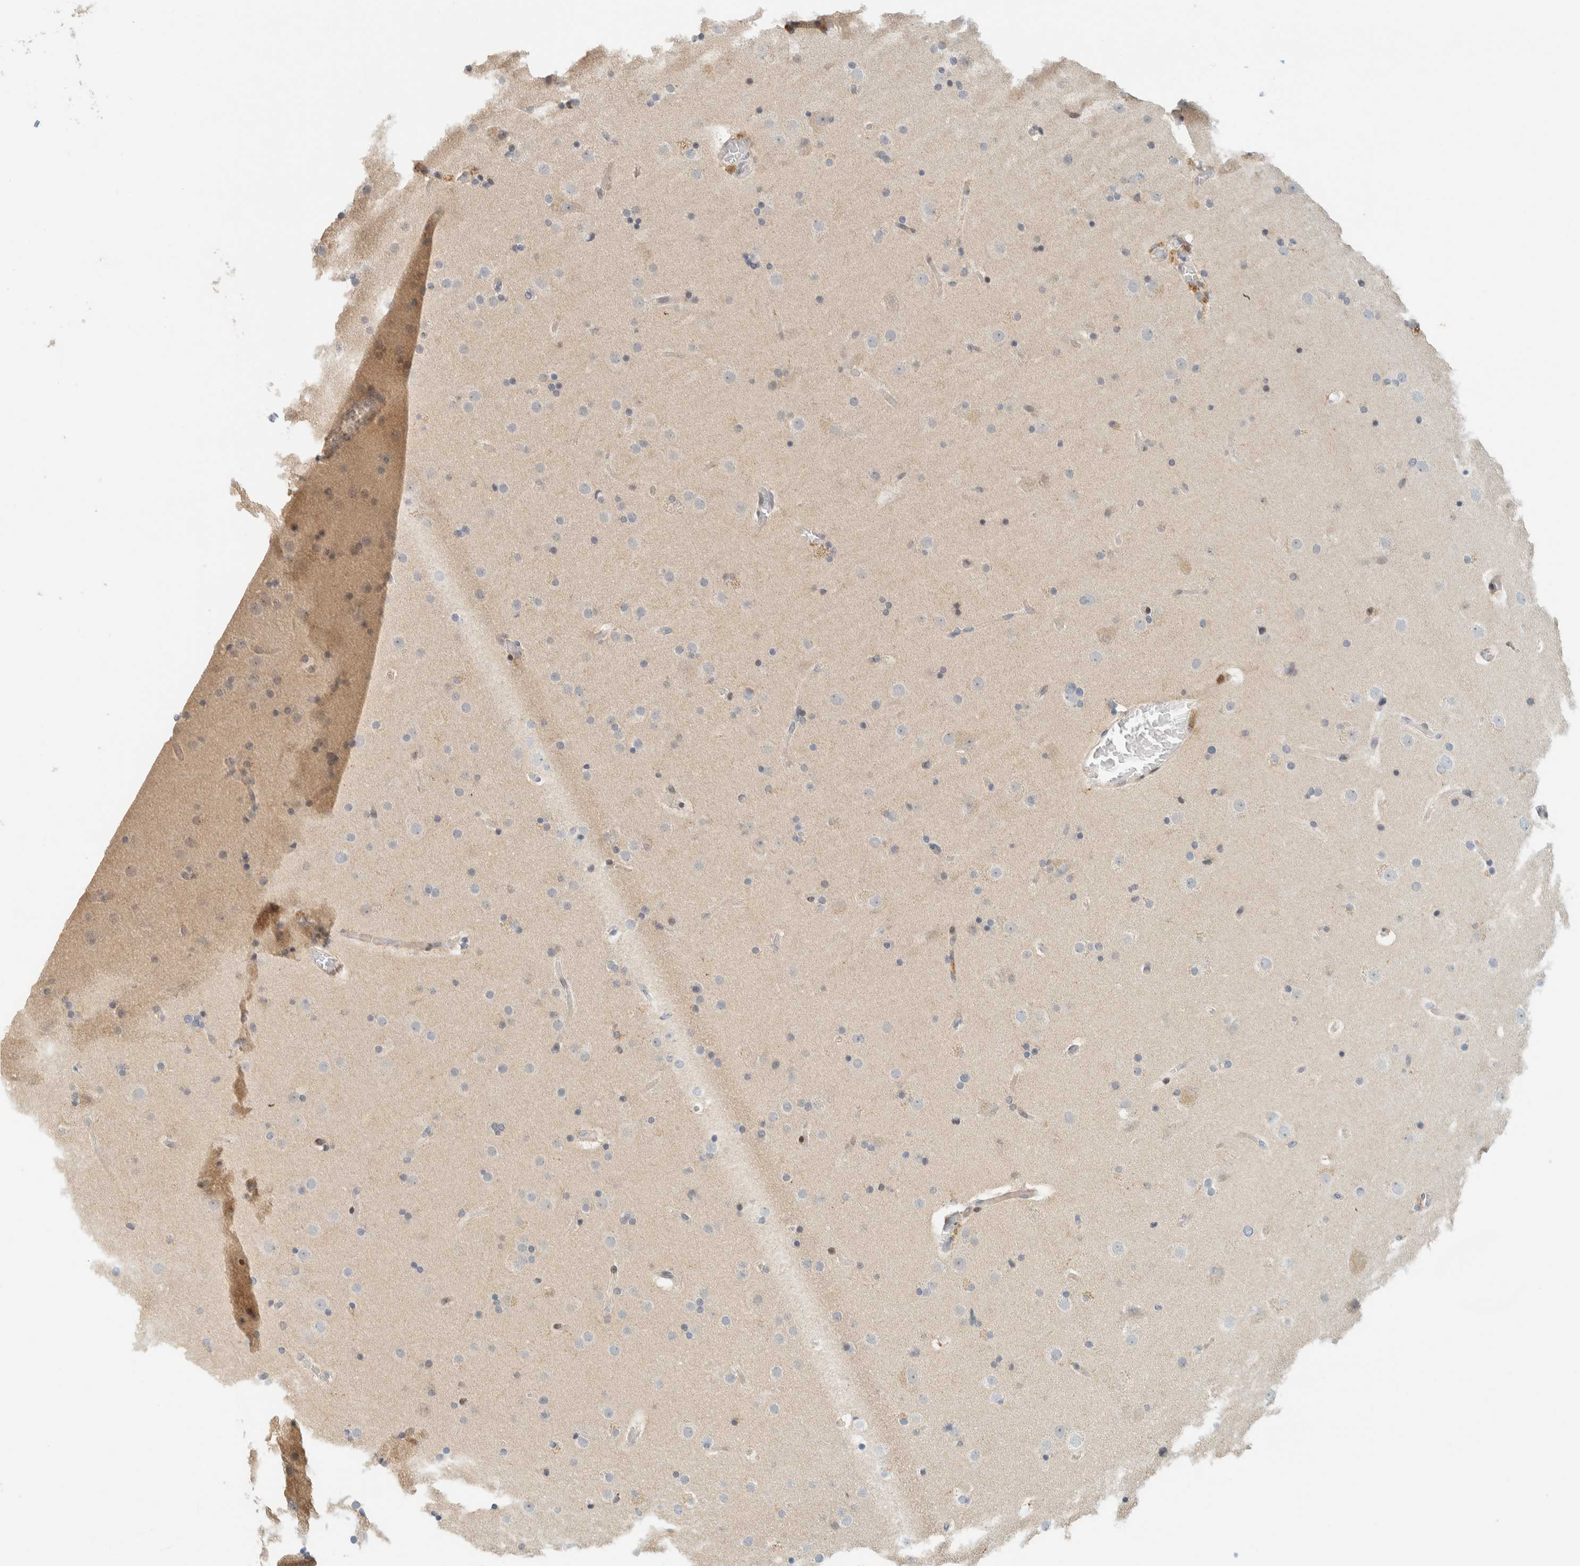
{"staining": {"intensity": "negative", "quantity": "none", "location": "none"}, "tissue": "cerebral cortex", "cell_type": "Endothelial cells", "image_type": "normal", "snomed": [{"axis": "morphology", "description": "Normal tissue, NOS"}, {"axis": "topography", "description": "Cerebral cortex"}], "caption": "Micrograph shows no protein positivity in endothelial cells of benign cerebral cortex.", "gene": "CCDC171", "patient": {"sex": "male", "age": 57}}